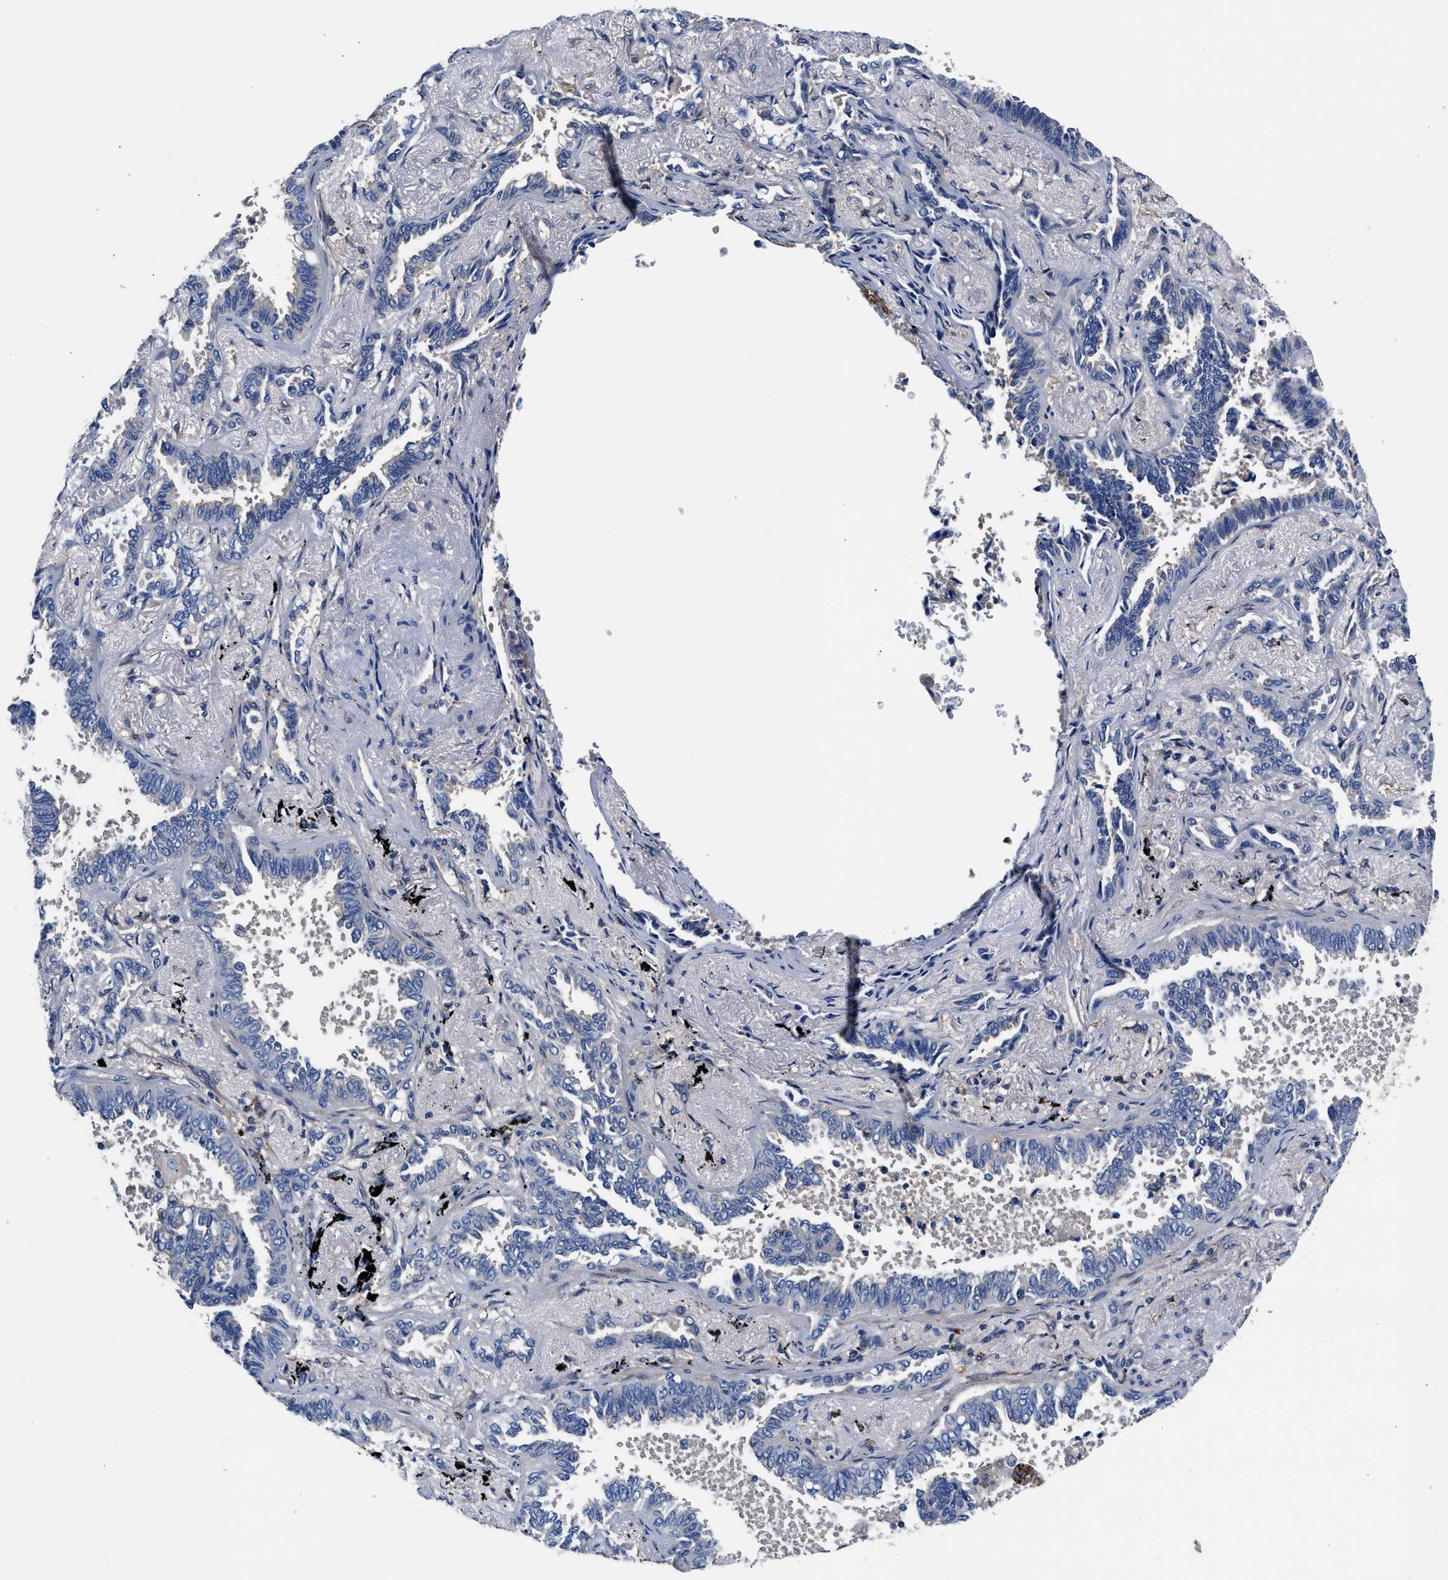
{"staining": {"intensity": "negative", "quantity": "none", "location": "none"}, "tissue": "lung cancer", "cell_type": "Tumor cells", "image_type": "cancer", "snomed": [{"axis": "morphology", "description": "Adenocarcinoma, NOS"}, {"axis": "topography", "description": "Lung"}], "caption": "High magnification brightfield microscopy of lung cancer stained with DAB (3,3'-diaminobenzidine) (brown) and counterstained with hematoxylin (blue): tumor cells show no significant staining.", "gene": "SH3GL1", "patient": {"sex": "male", "age": 59}}